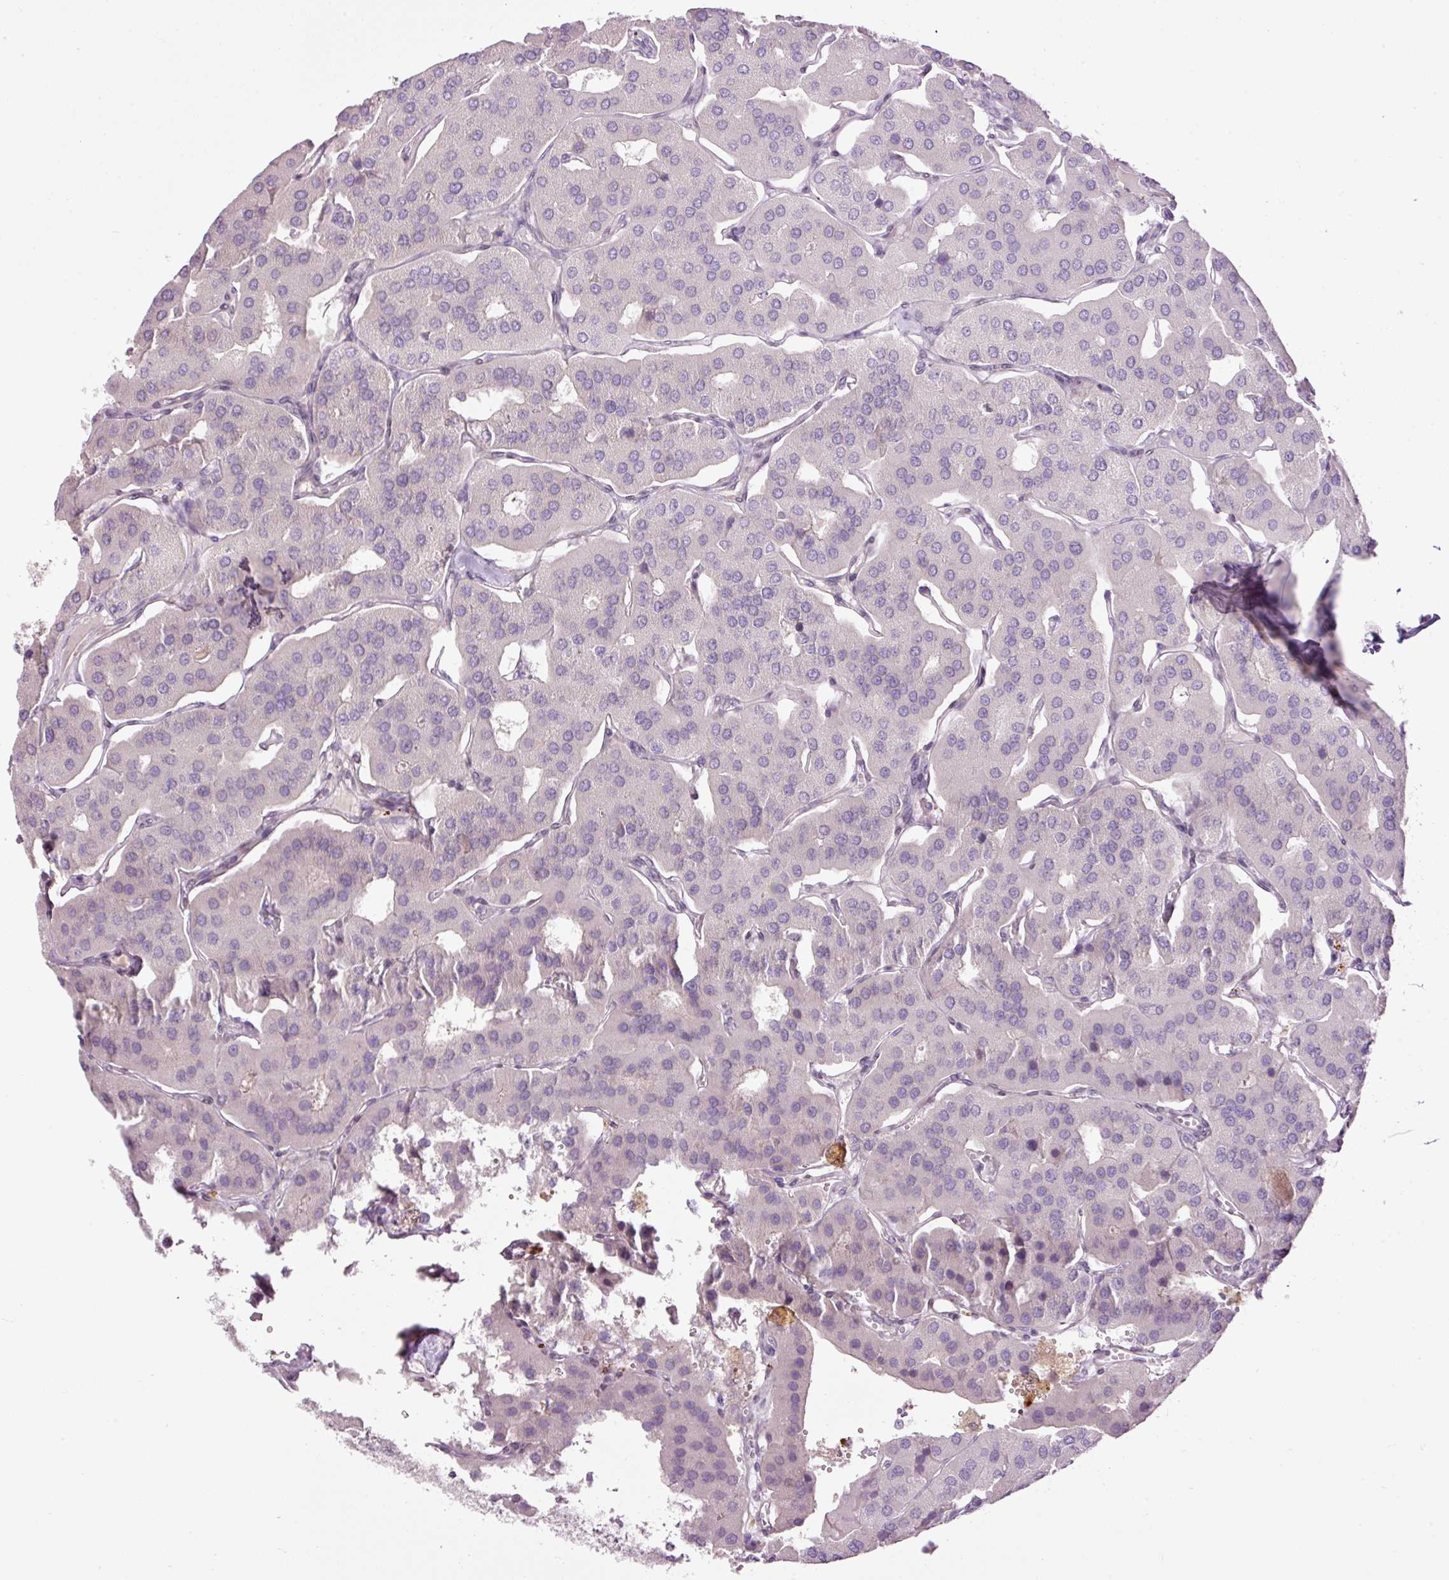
{"staining": {"intensity": "negative", "quantity": "none", "location": "none"}, "tissue": "parathyroid gland", "cell_type": "Glandular cells", "image_type": "normal", "snomed": [{"axis": "morphology", "description": "Normal tissue, NOS"}, {"axis": "morphology", "description": "Adenoma, NOS"}, {"axis": "topography", "description": "Parathyroid gland"}], "caption": "This photomicrograph is of unremarkable parathyroid gland stained with IHC to label a protein in brown with the nuclei are counter-stained blue. There is no staining in glandular cells.", "gene": "FCRL4", "patient": {"sex": "female", "age": 86}}